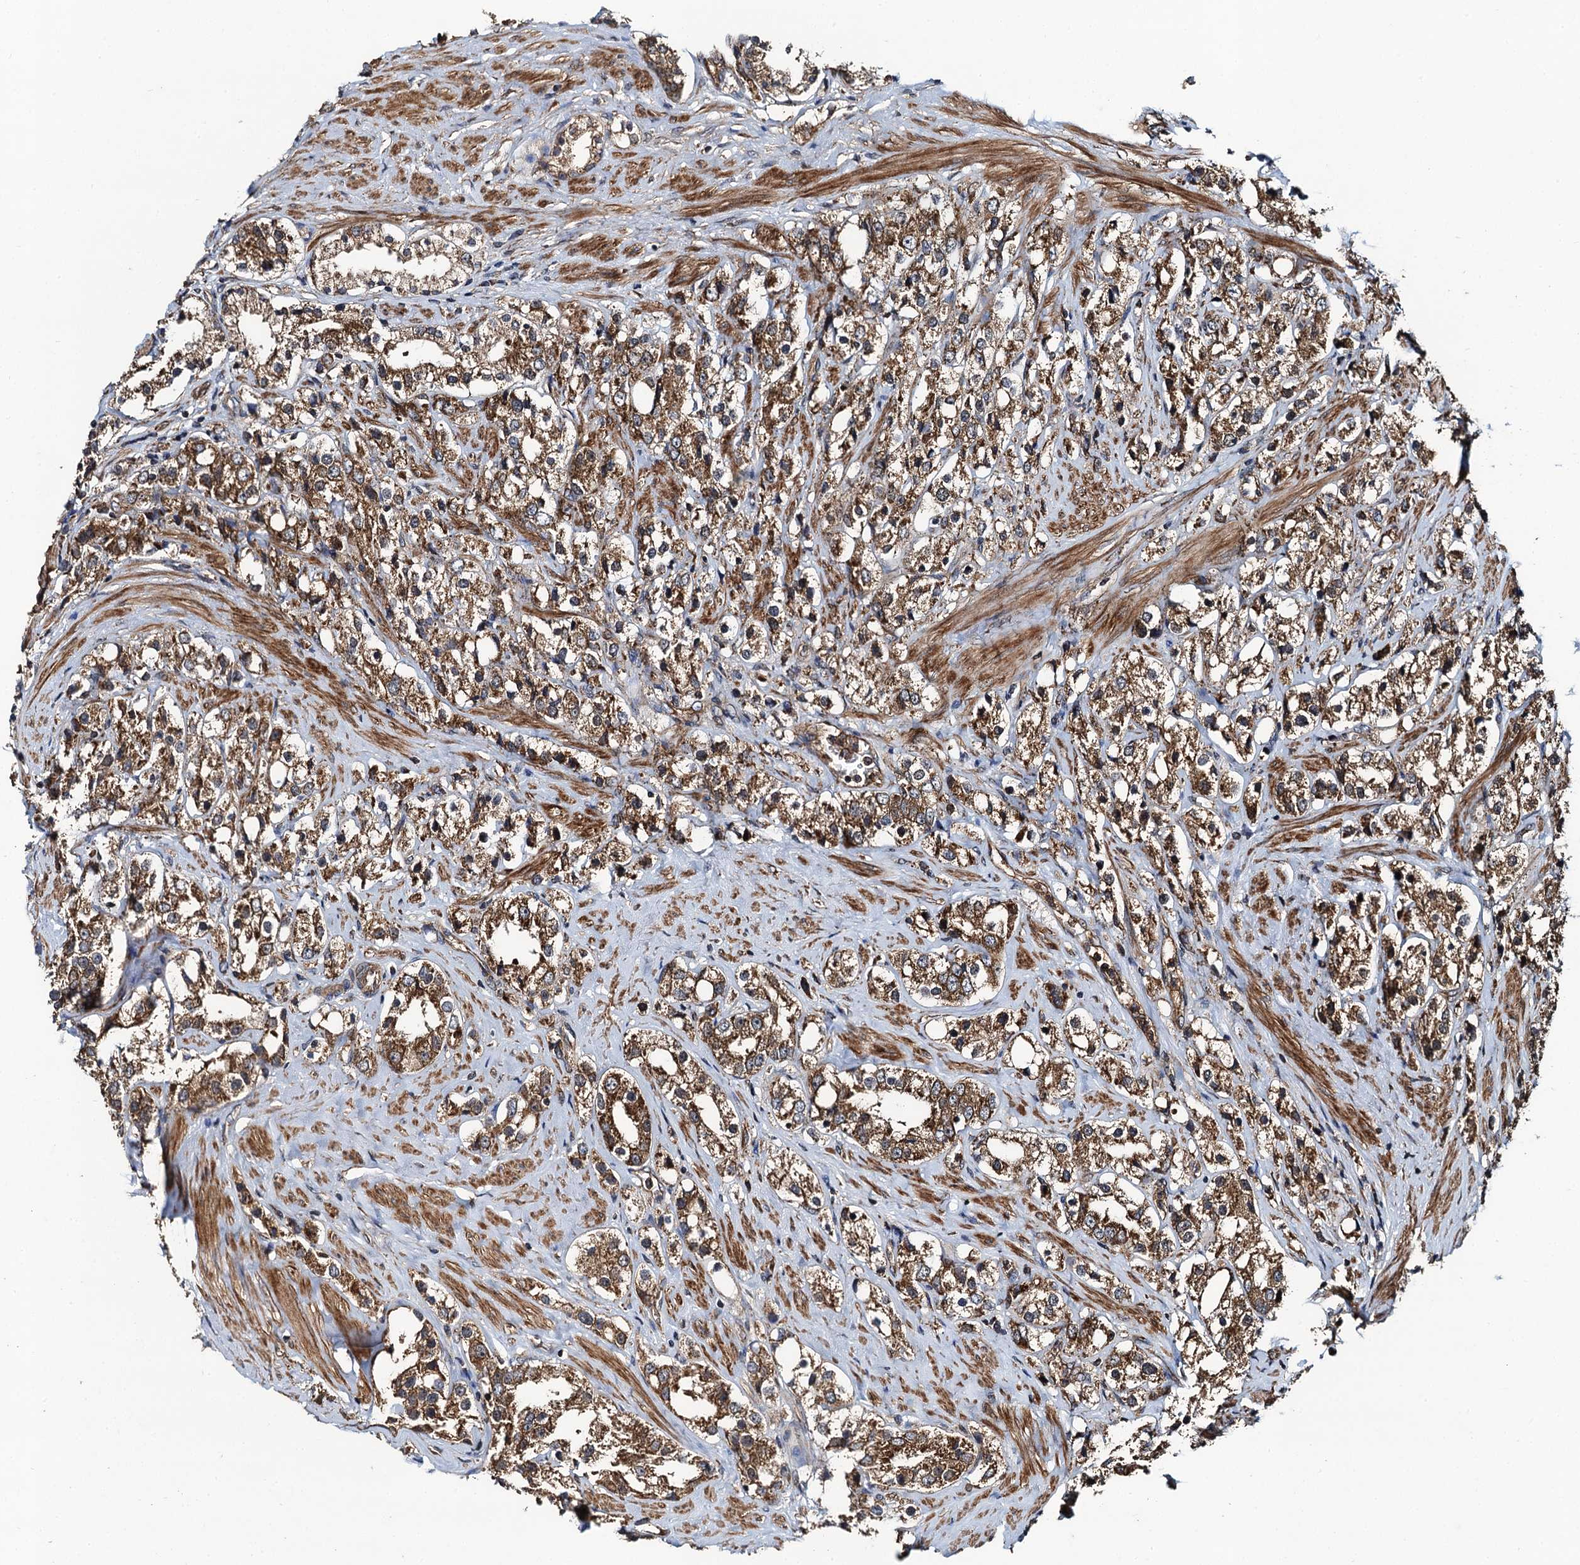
{"staining": {"intensity": "strong", "quantity": ">75%", "location": "cytoplasmic/membranous"}, "tissue": "prostate cancer", "cell_type": "Tumor cells", "image_type": "cancer", "snomed": [{"axis": "morphology", "description": "Adenocarcinoma, NOS"}, {"axis": "topography", "description": "Prostate"}], "caption": "Immunohistochemistry photomicrograph of human prostate cancer (adenocarcinoma) stained for a protein (brown), which displays high levels of strong cytoplasmic/membranous positivity in about >75% of tumor cells.", "gene": "NEK1", "patient": {"sex": "male", "age": 79}}